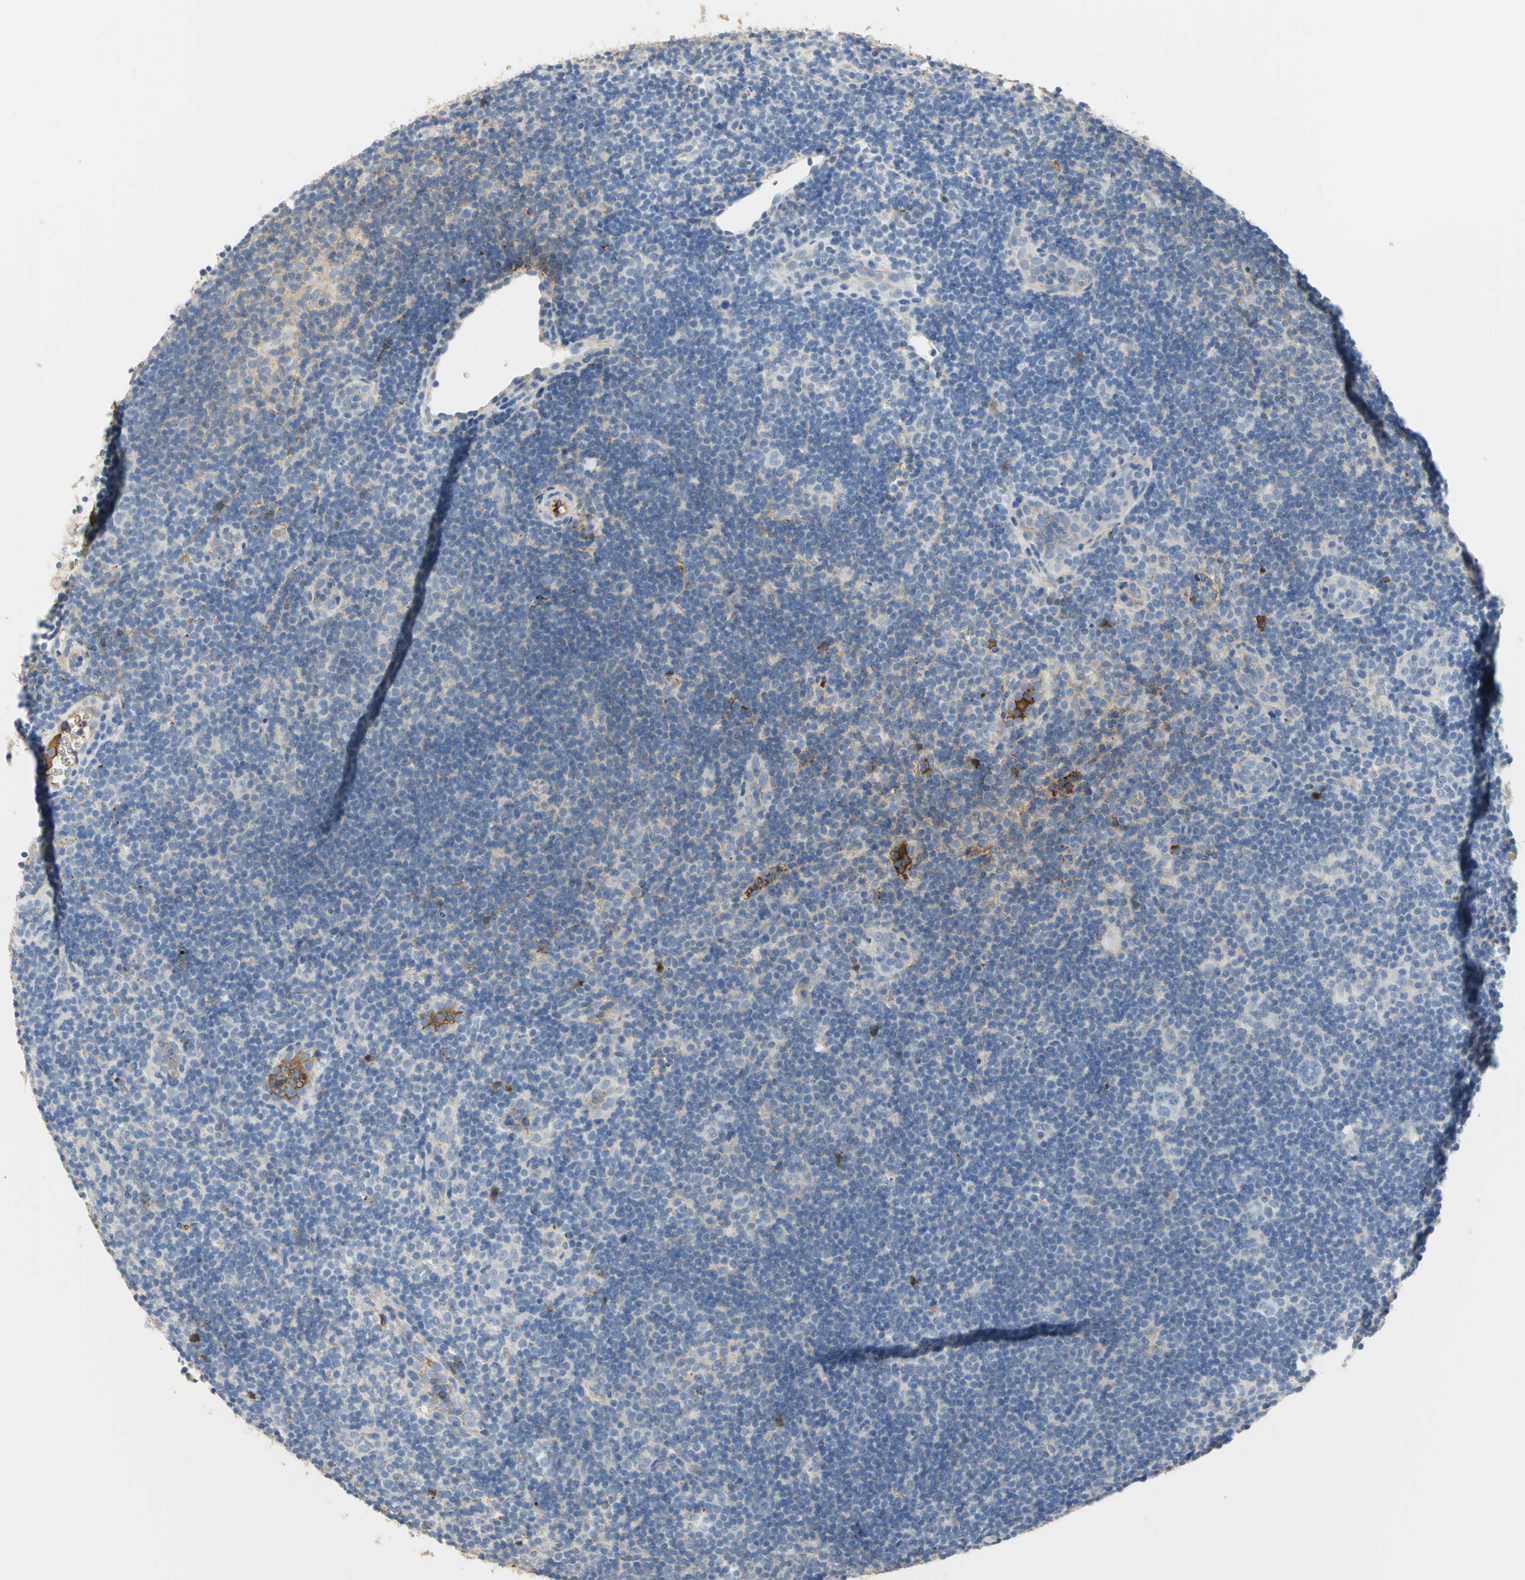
{"staining": {"intensity": "negative", "quantity": "none", "location": "none"}, "tissue": "lymphoma", "cell_type": "Tumor cells", "image_type": "cancer", "snomed": [{"axis": "morphology", "description": "Hodgkin's disease, NOS"}, {"axis": "topography", "description": "Lymph node"}], "caption": "Tumor cells show no significant protein expression in Hodgkin's disease.", "gene": "GYG2", "patient": {"sex": "female", "age": 57}}